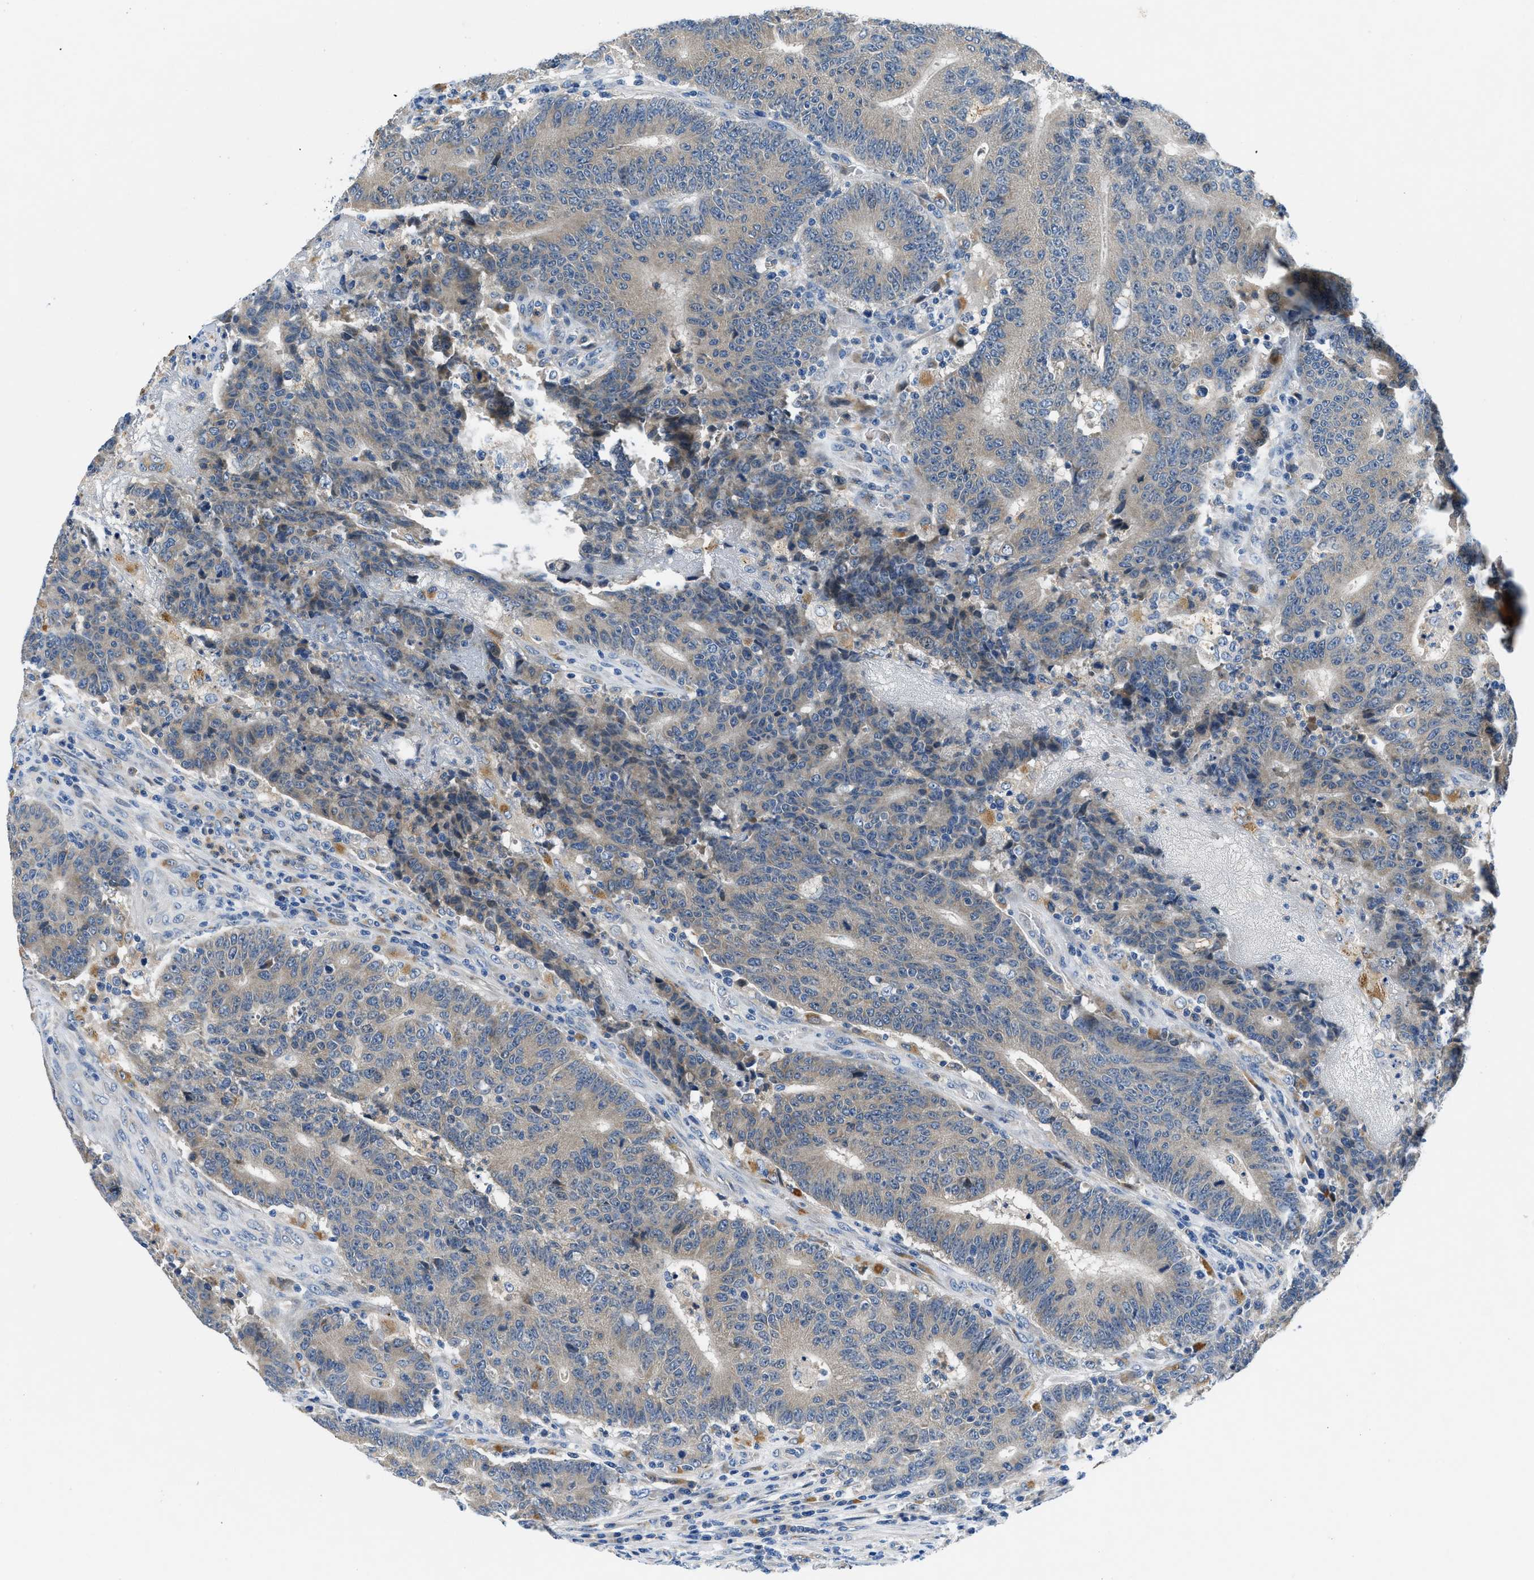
{"staining": {"intensity": "weak", "quantity": ">75%", "location": "cytoplasmic/membranous"}, "tissue": "colorectal cancer", "cell_type": "Tumor cells", "image_type": "cancer", "snomed": [{"axis": "morphology", "description": "Normal tissue, NOS"}, {"axis": "morphology", "description": "Adenocarcinoma, NOS"}, {"axis": "topography", "description": "Colon"}], "caption": "DAB immunohistochemical staining of human colorectal cancer (adenocarcinoma) reveals weak cytoplasmic/membranous protein expression in approximately >75% of tumor cells.", "gene": "ADGRE3", "patient": {"sex": "female", "age": 75}}